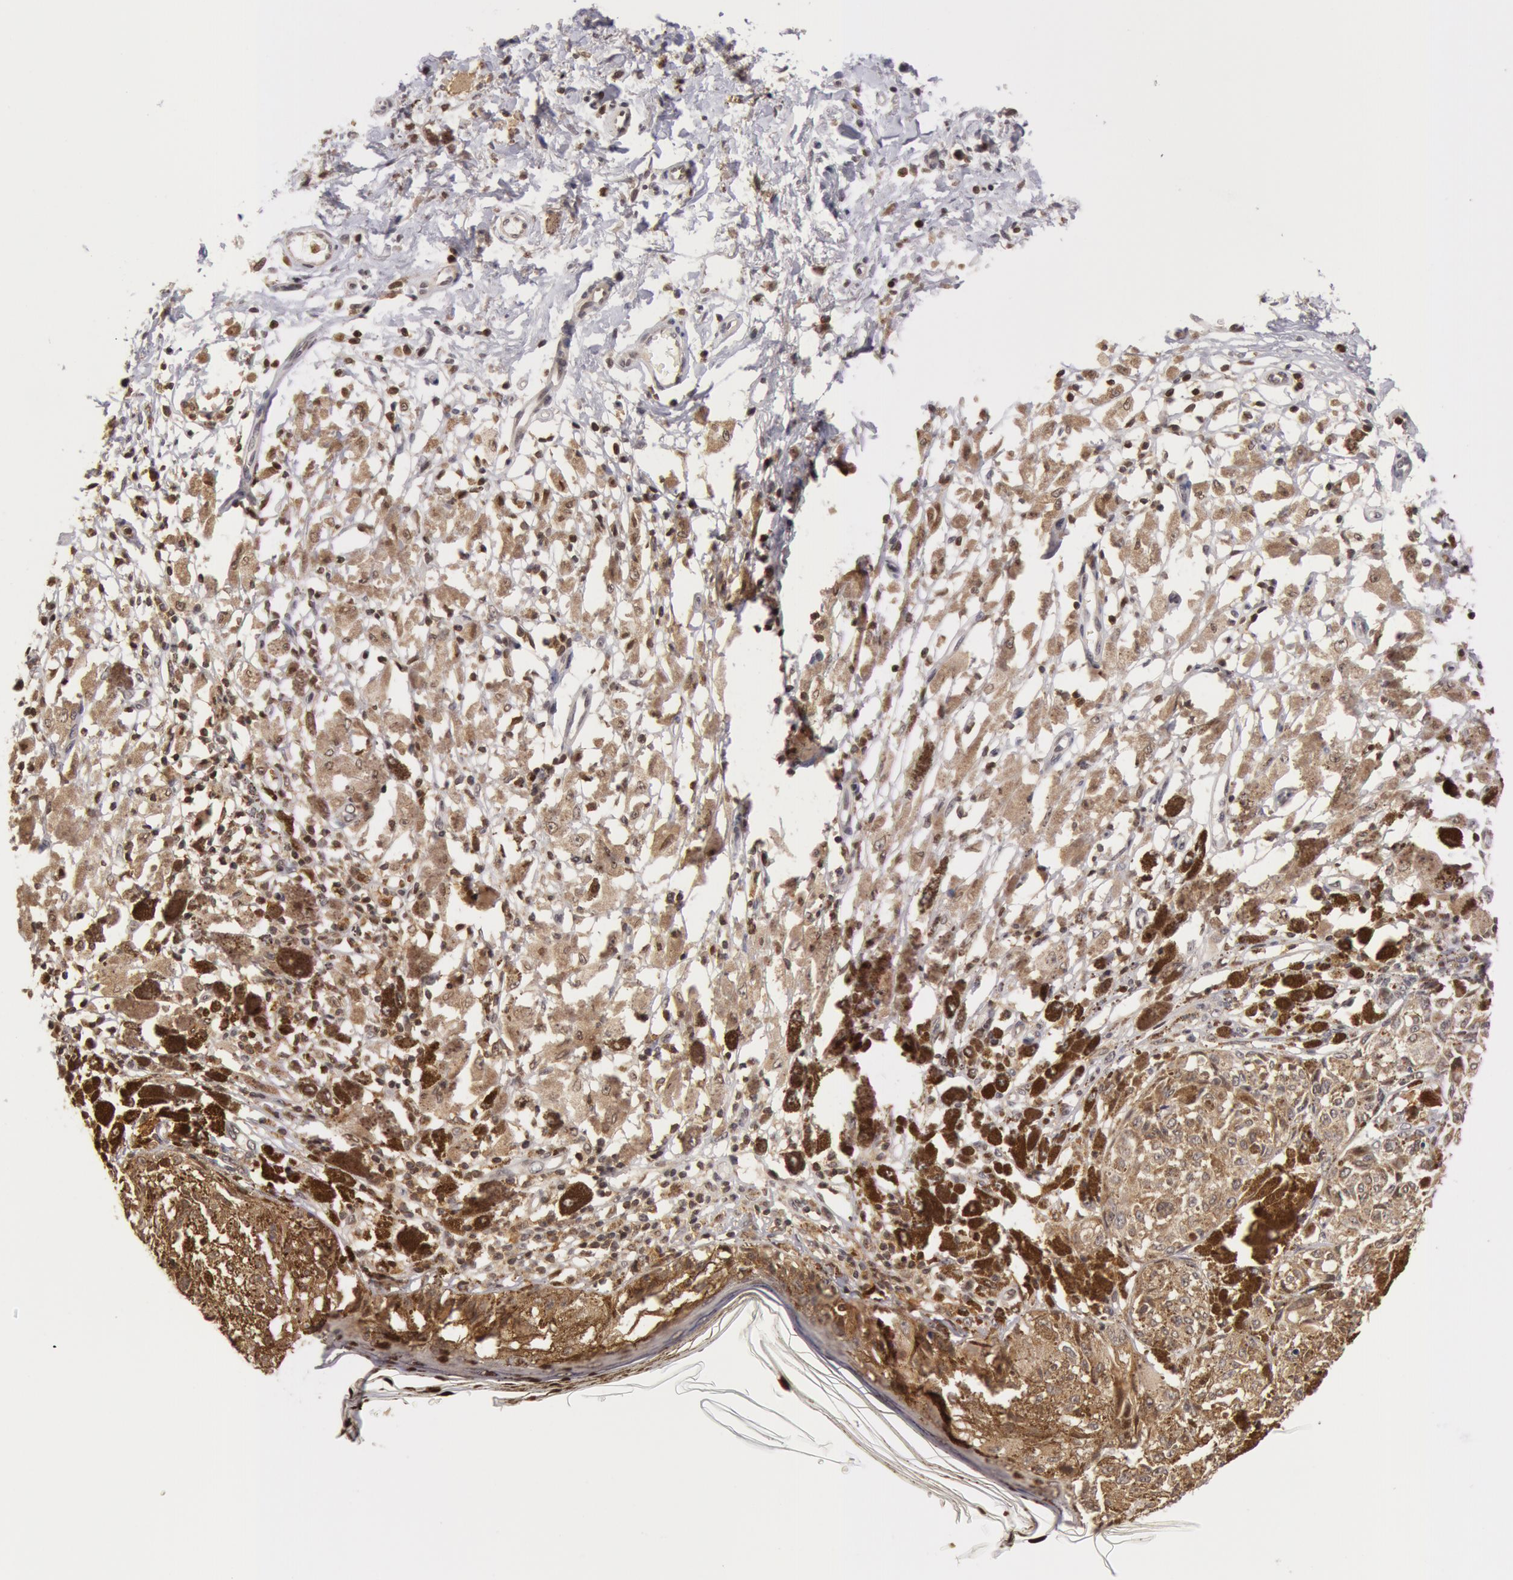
{"staining": {"intensity": "negative", "quantity": "none", "location": "none"}, "tissue": "melanoma", "cell_type": "Tumor cells", "image_type": "cancer", "snomed": [{"axis": "morphology", "description": "Malignant melanoma, NOS"}, {"axis": "topography", "description": "Skin"}], "caption": "Immunohistochemical staining of human malignant melanoma reveals no significant positivity in tumor cells.", "gene": "ZNF350", "patient": {"sex": "male", "age": 88}}